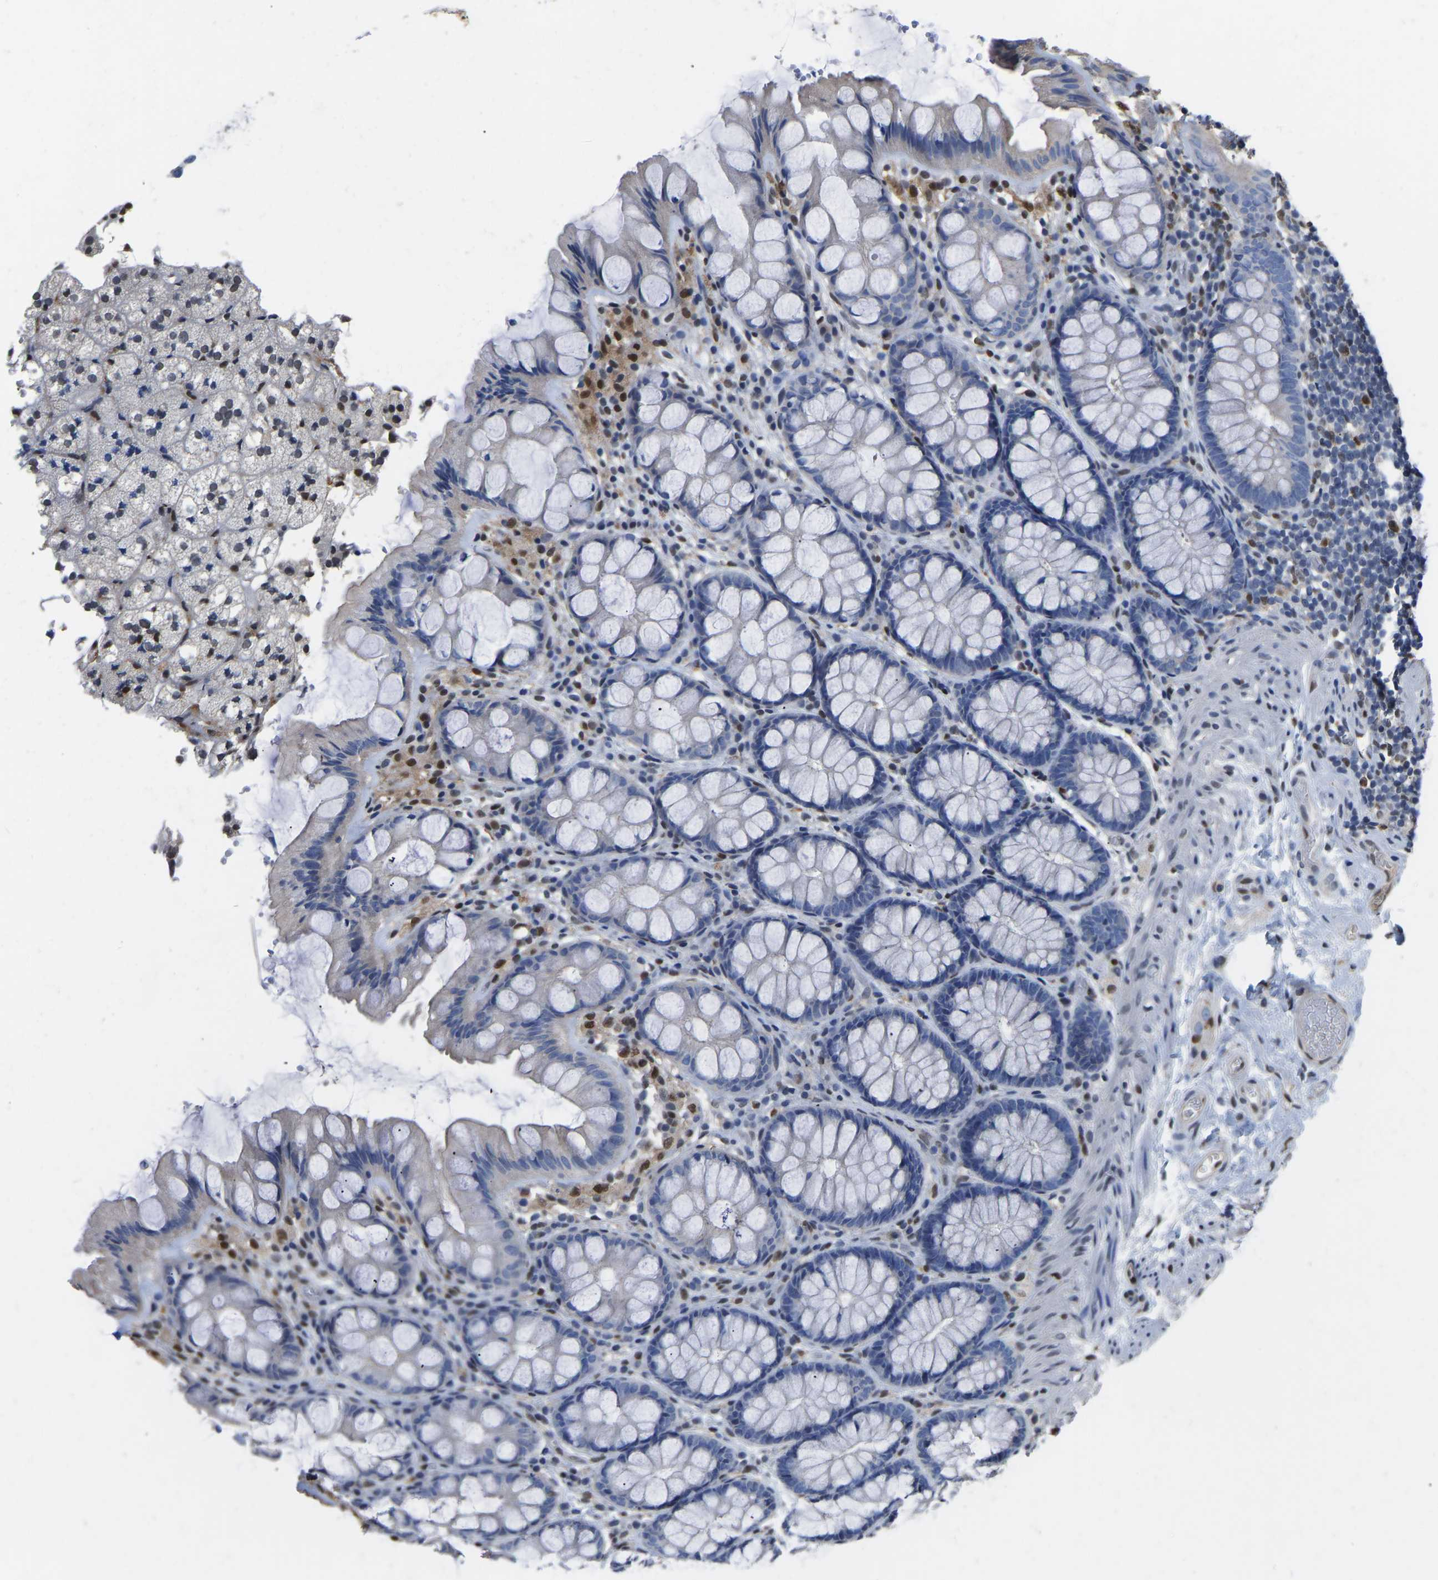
{"staining": {"intensity": "moderate", "quantity": ">75%", "location": "nuclear"}, "tissue": "colon", "cell_type": "Endothelial cells", "image_type": "normal", "snomed": [{"axis": "morphology", "description": "Normal tissue, NOS"}, {"axis": "topography", "description": "Colon"}], "caption": "Moderate nuclear positivity is identified in about >75% of endothelial cells in benign colon.", "gene": "QKI", "patient": {"sex": "male", "age": 47}}